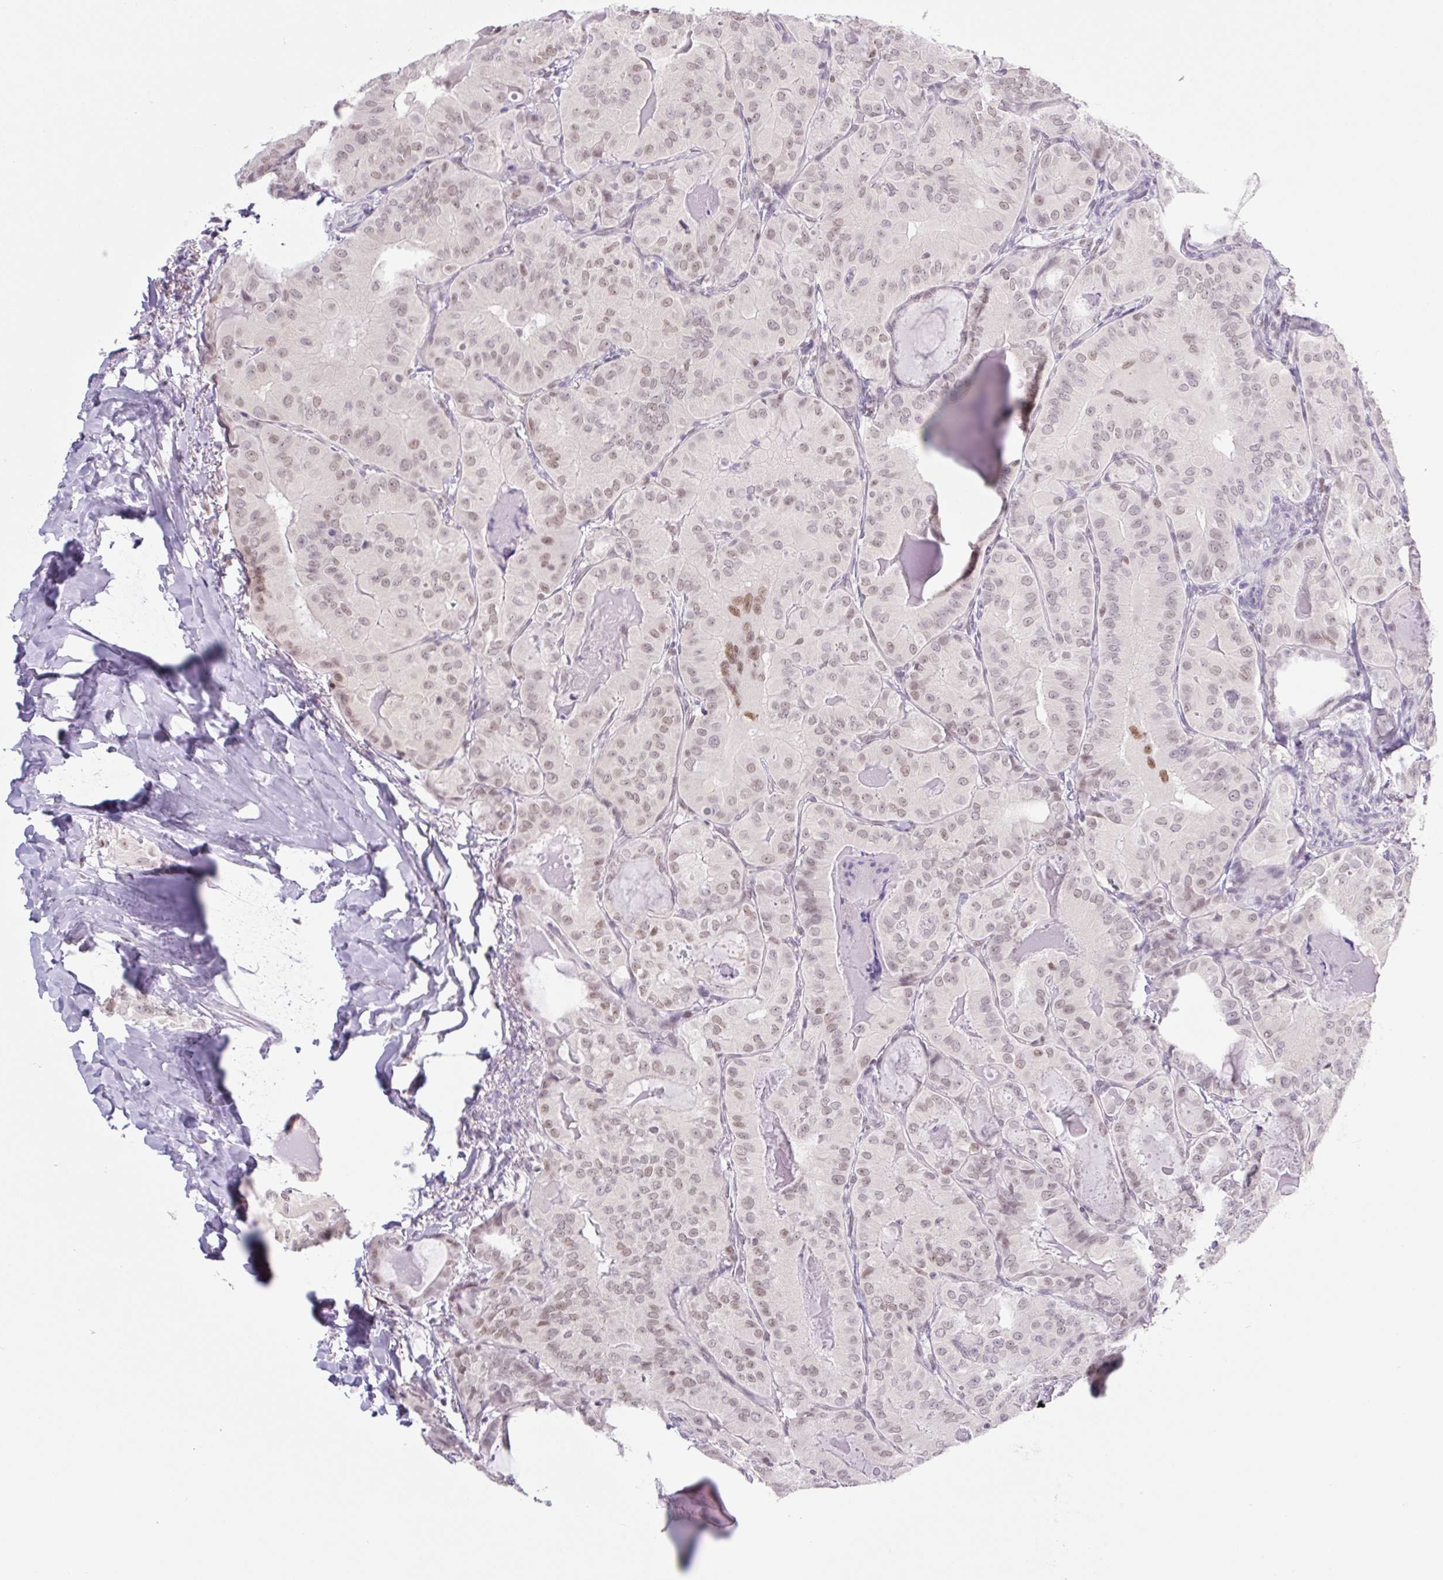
{"staining": {"intensity": "weak", "quantity": ">75%", "location": "nuclear"}, "tissue": "thyroid cancer", "cell_type": "Tumor cells", "image_type": "cancer", "snomed": [{"axis": "morphology", "description": "Papillary adenocarcinoma, NOS"}, {"axis": "topography", "description": "Thyroid gland"}], "caption": "Immunohistochemistry (IHC) image of thyroid cancer stained for a protein (brown), which shows low levels of weak nuclear expression in approximately >75% of tumor cells.", "gene": "TLE3", "patient": {"sex": "female", "age": 68}}